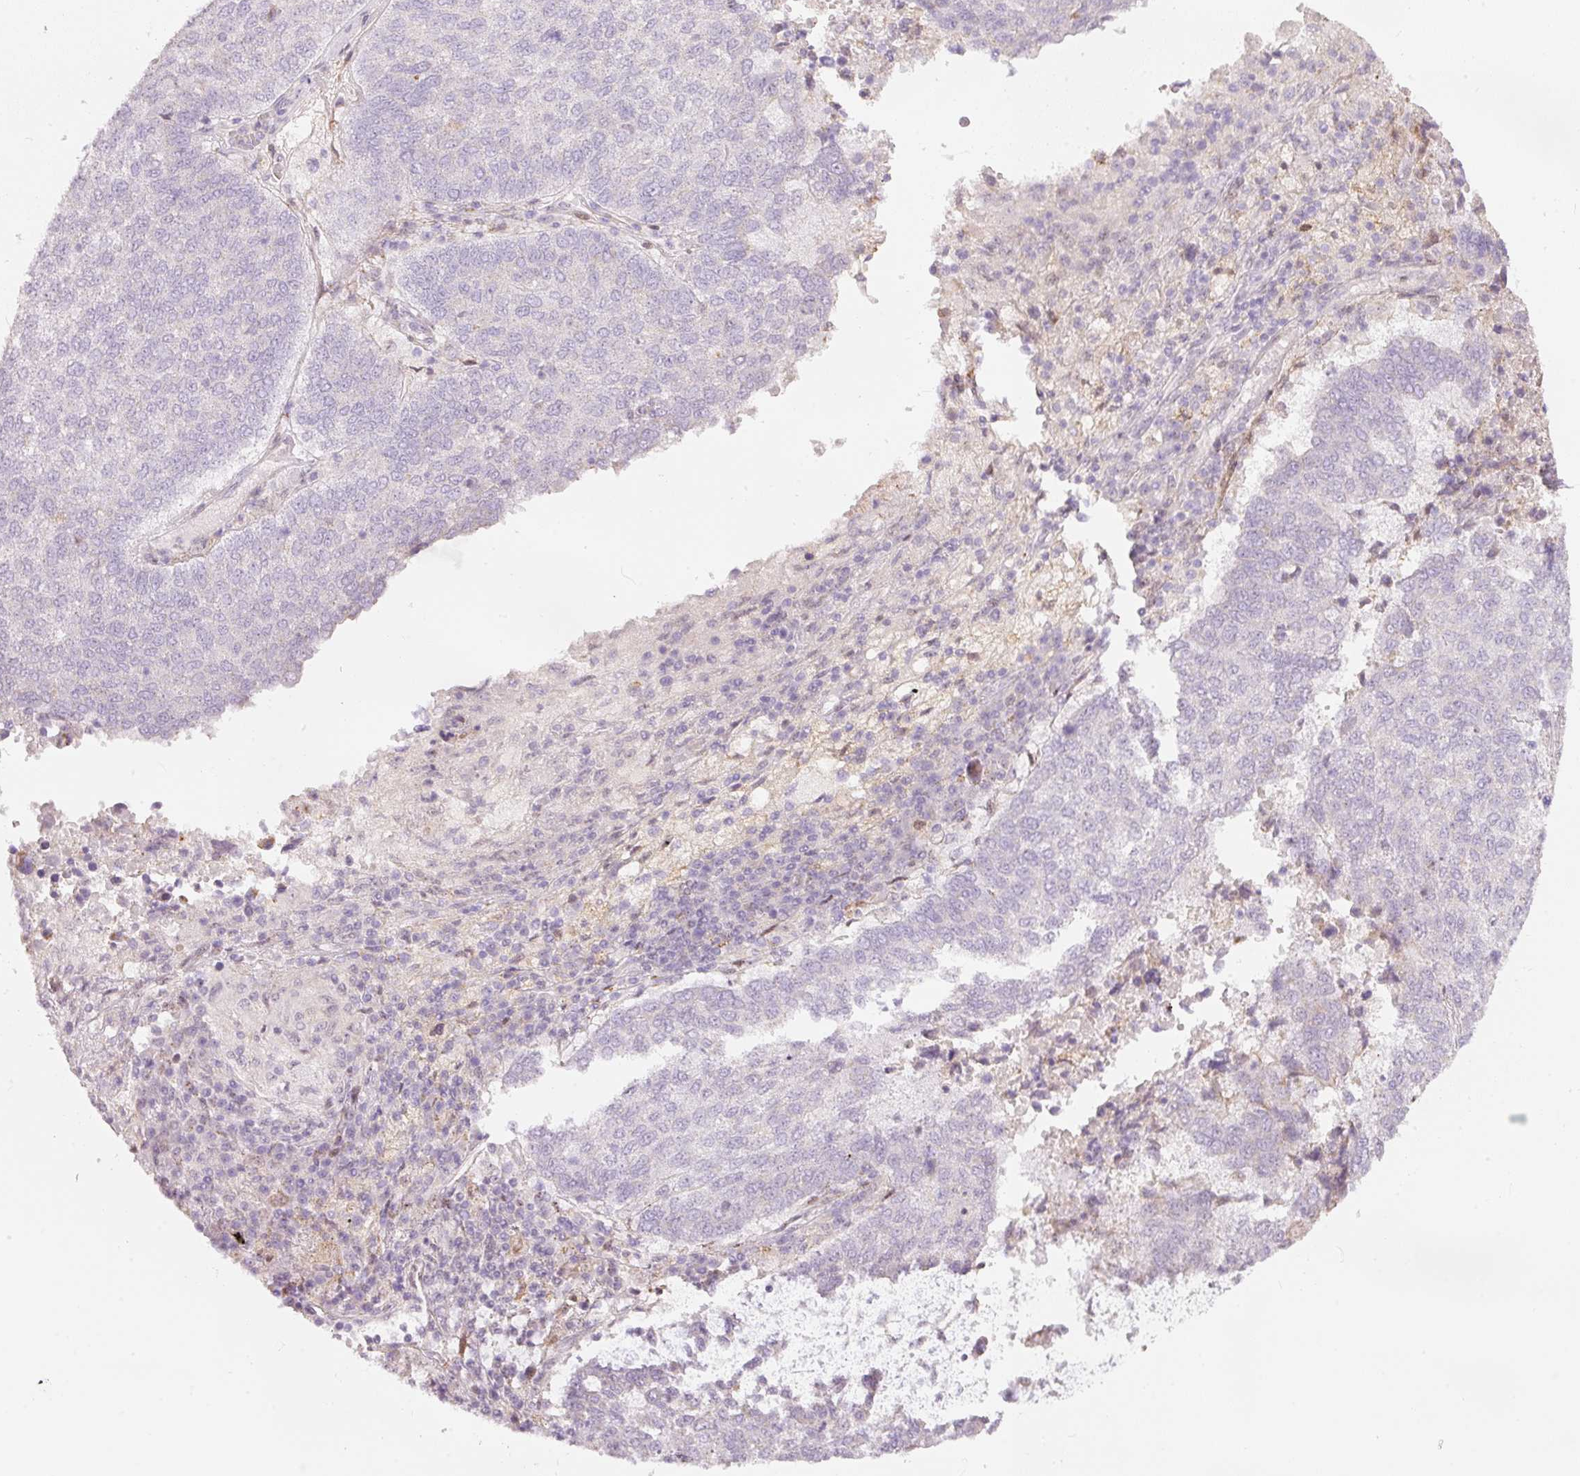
{"staining": {"intensity": "negative", "quantity": "none", "location": "none"}, "tissue": "lung cancer", "cell_type": "Tumor cells", "image_type": "cancer", "snomed": [{"axis": "morphology", "description": "Squamous cell carcinoma, NOS"}, {"axis": "topography", "description": "Lung"}], "caption": "DAB (3,3'-diaminobenzidine) immunohistochemical staining of human lung cancer shows no significant expression in tumor cells.", "gene": "RNF39", "patient": {"sex": "male", "age": 73}}